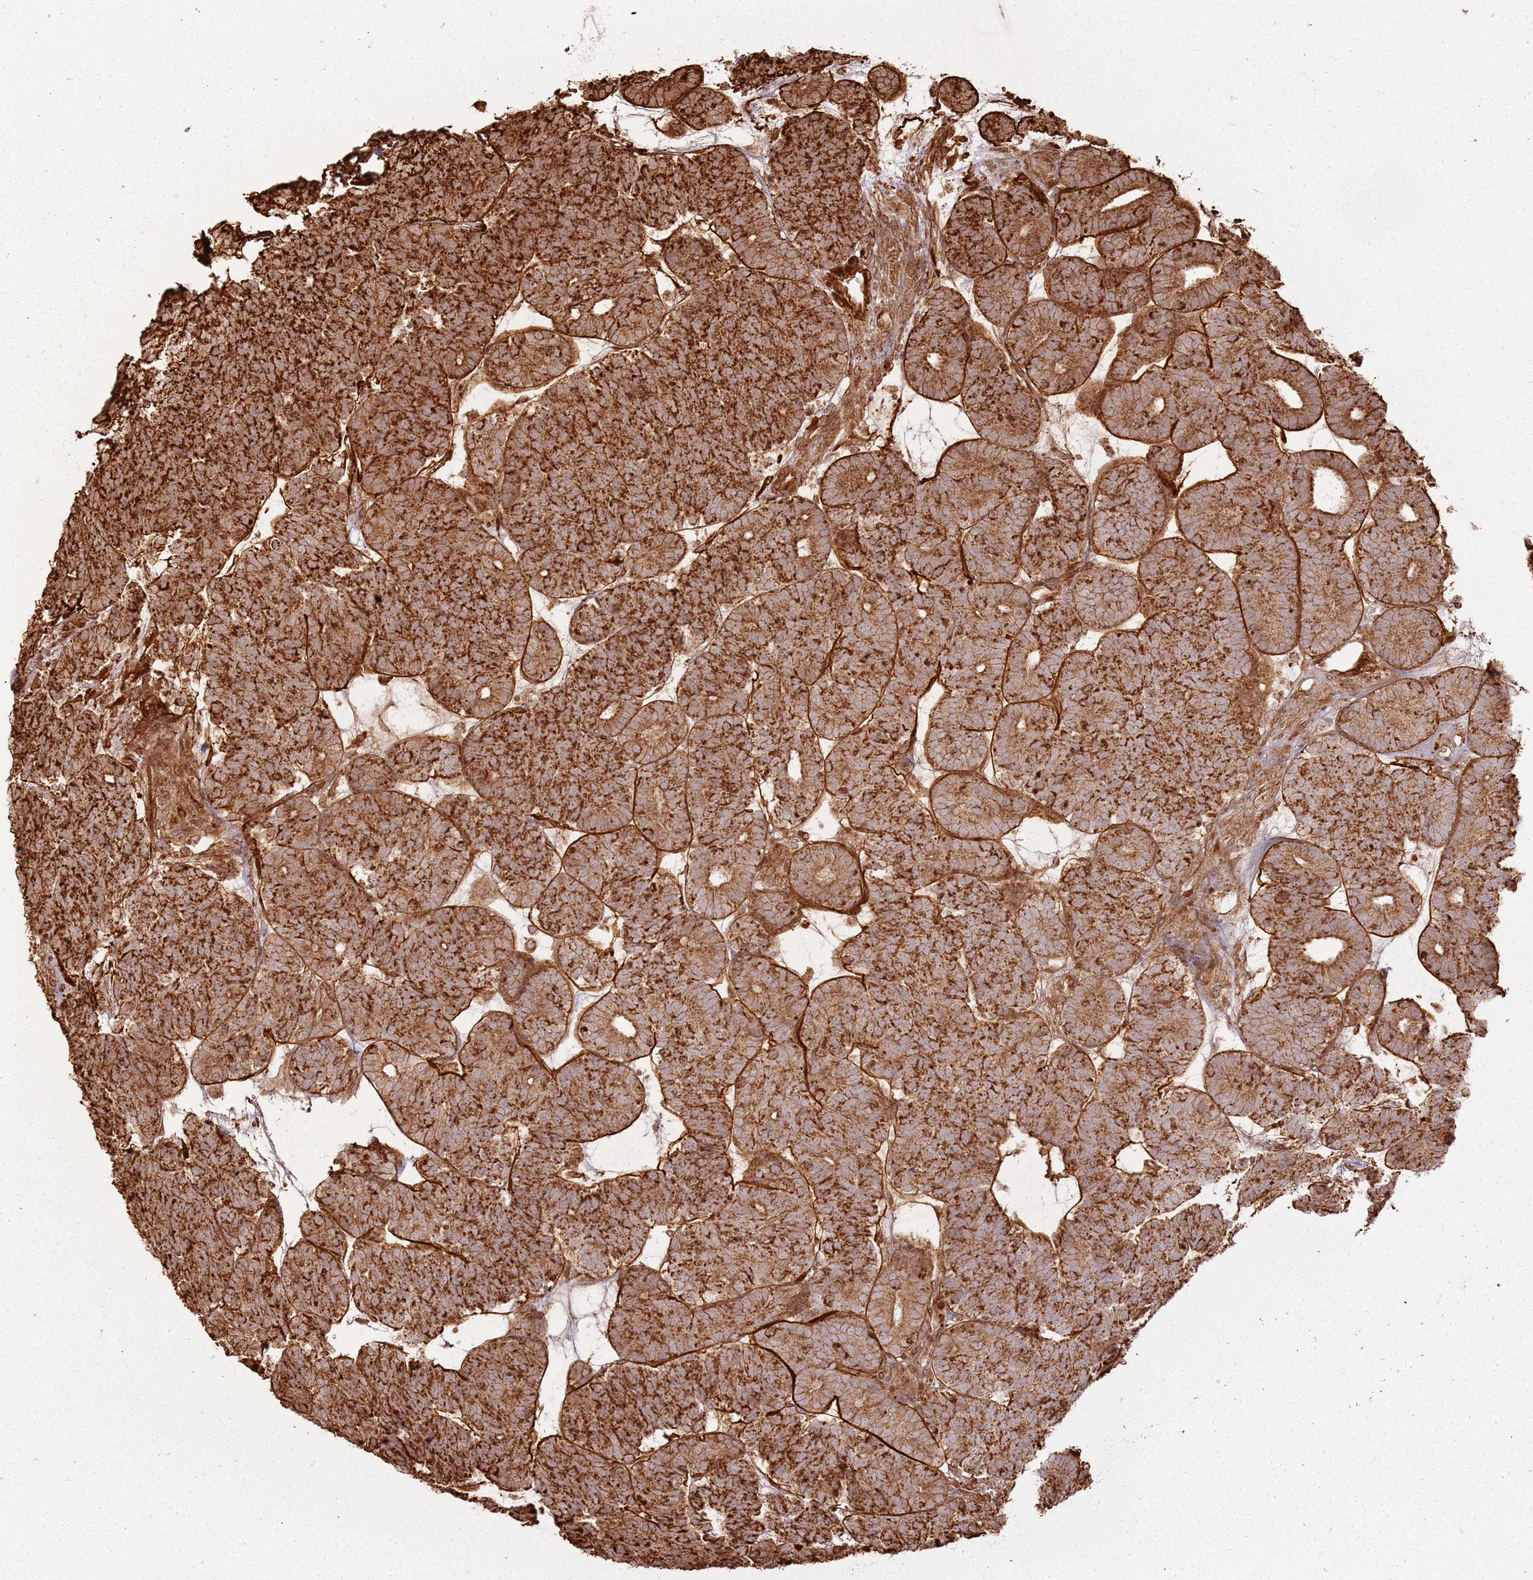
{"staining": {"intensity": "strong", "quantity": ">75%", "location": "cytoplasmic/membranous"}, "tissue": "head and neck cancer", "cell_type": "Tumor cells", "image_type": "cancer", "snomed": [{"axis": "morphology", "description": "Adenocarcinoma, NOS"}, {"axis": "topography", "description": "Head-Neck"}], "caption": "Tumor cells demonstrate strong cytoplasmic/membranous expression in about >75% of cells in adenocarcinoma (head and neck). (brown staining indicates protein expression, while blue staining denotes nuclei).", "gene": "DDX59", "patient": {"sex": "female", "age": 81}}